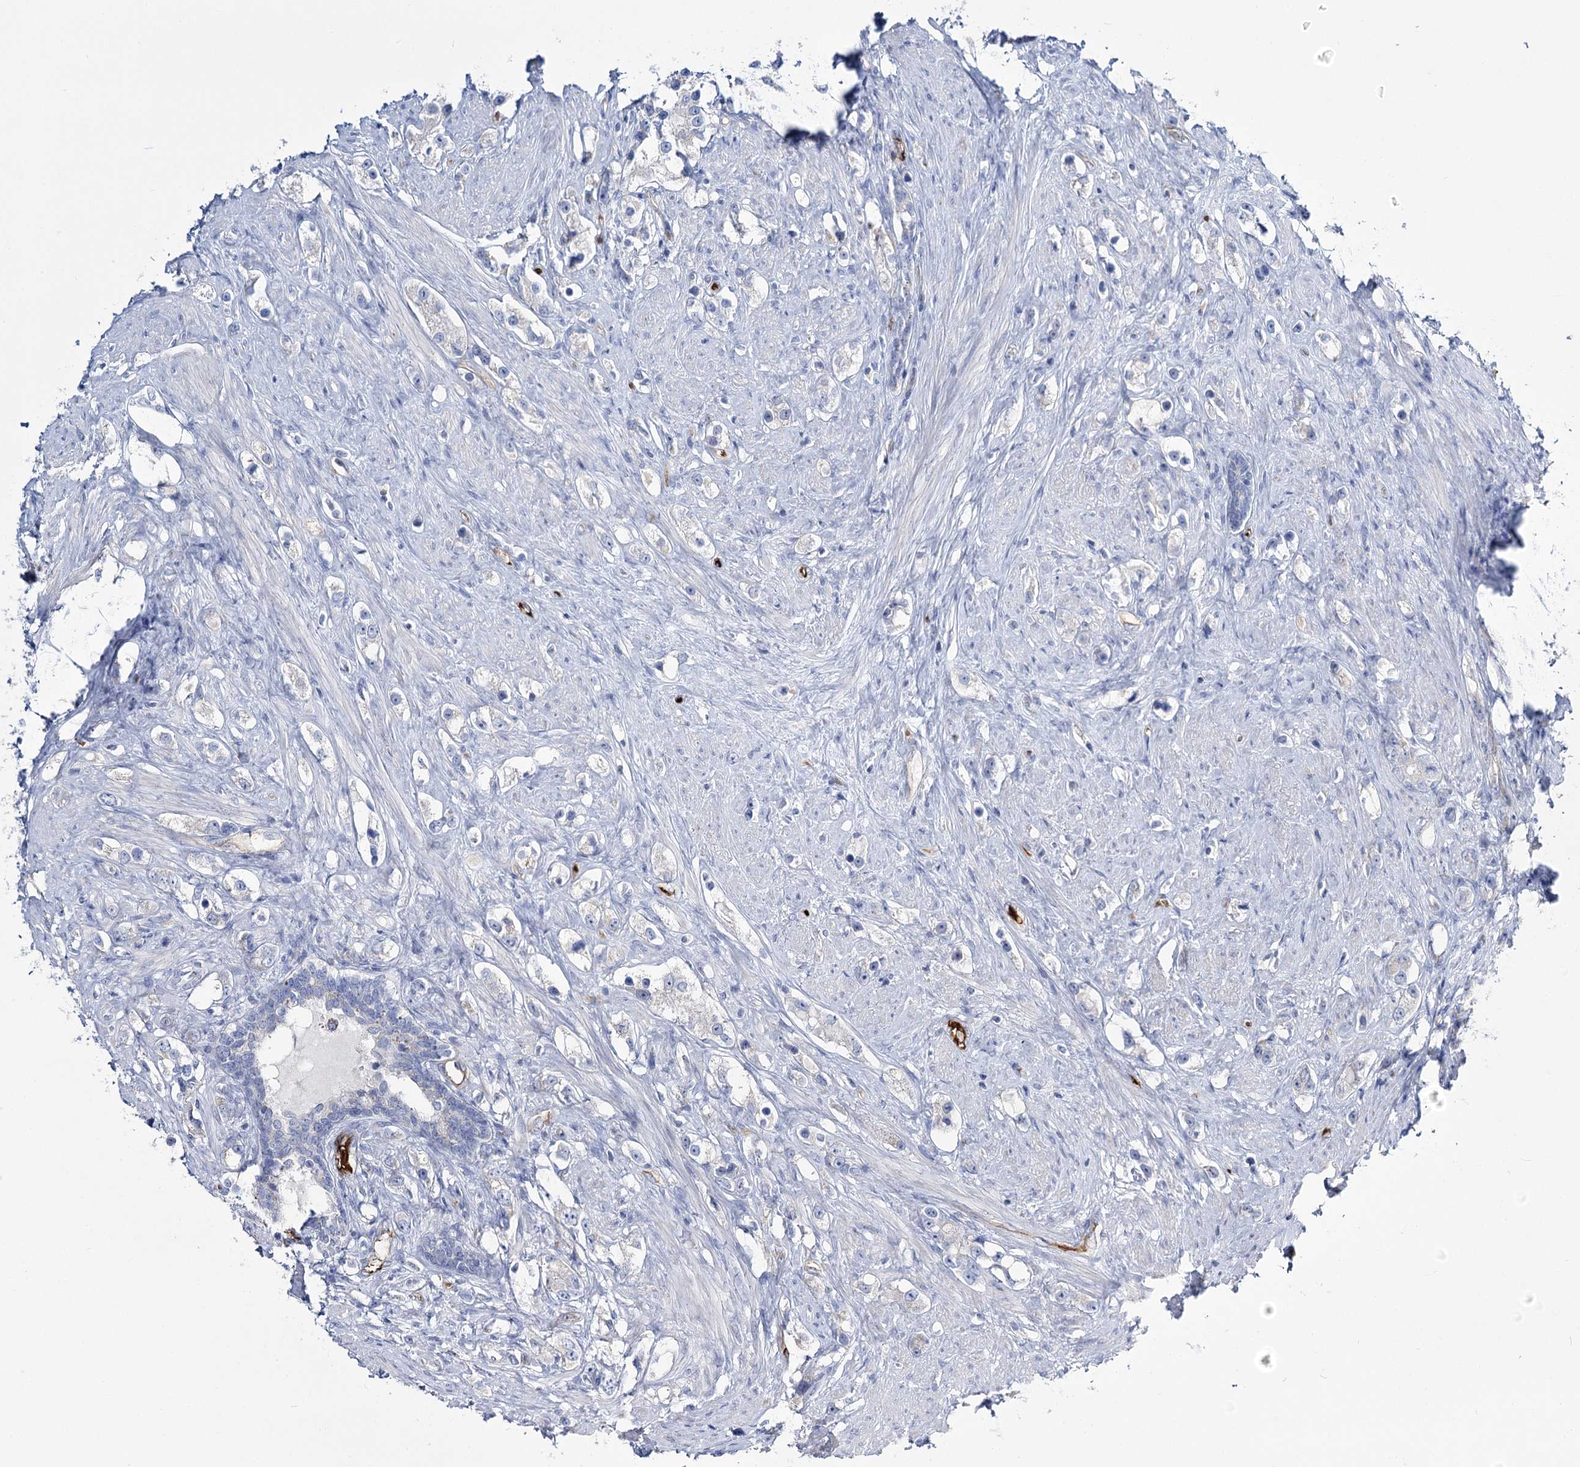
{"staining": {"intensity": "negative", "quantity": "none", "location": "none"}, "tissue": "prostate cancer", "cell_type": "Tumor cells", "image_type": "cancer", "snomed": [{"axis": "morphology", "description": "Adenocarcinoma, High grade"}, {"axis": "topography", "description": "Prostate"}], "caption": "Tumor cells show no significant staining in prostate cancer (adenocarcinoma (high-grade)).", "gene": "GBF1", "patient": {"sex": "male", "age": 63}}